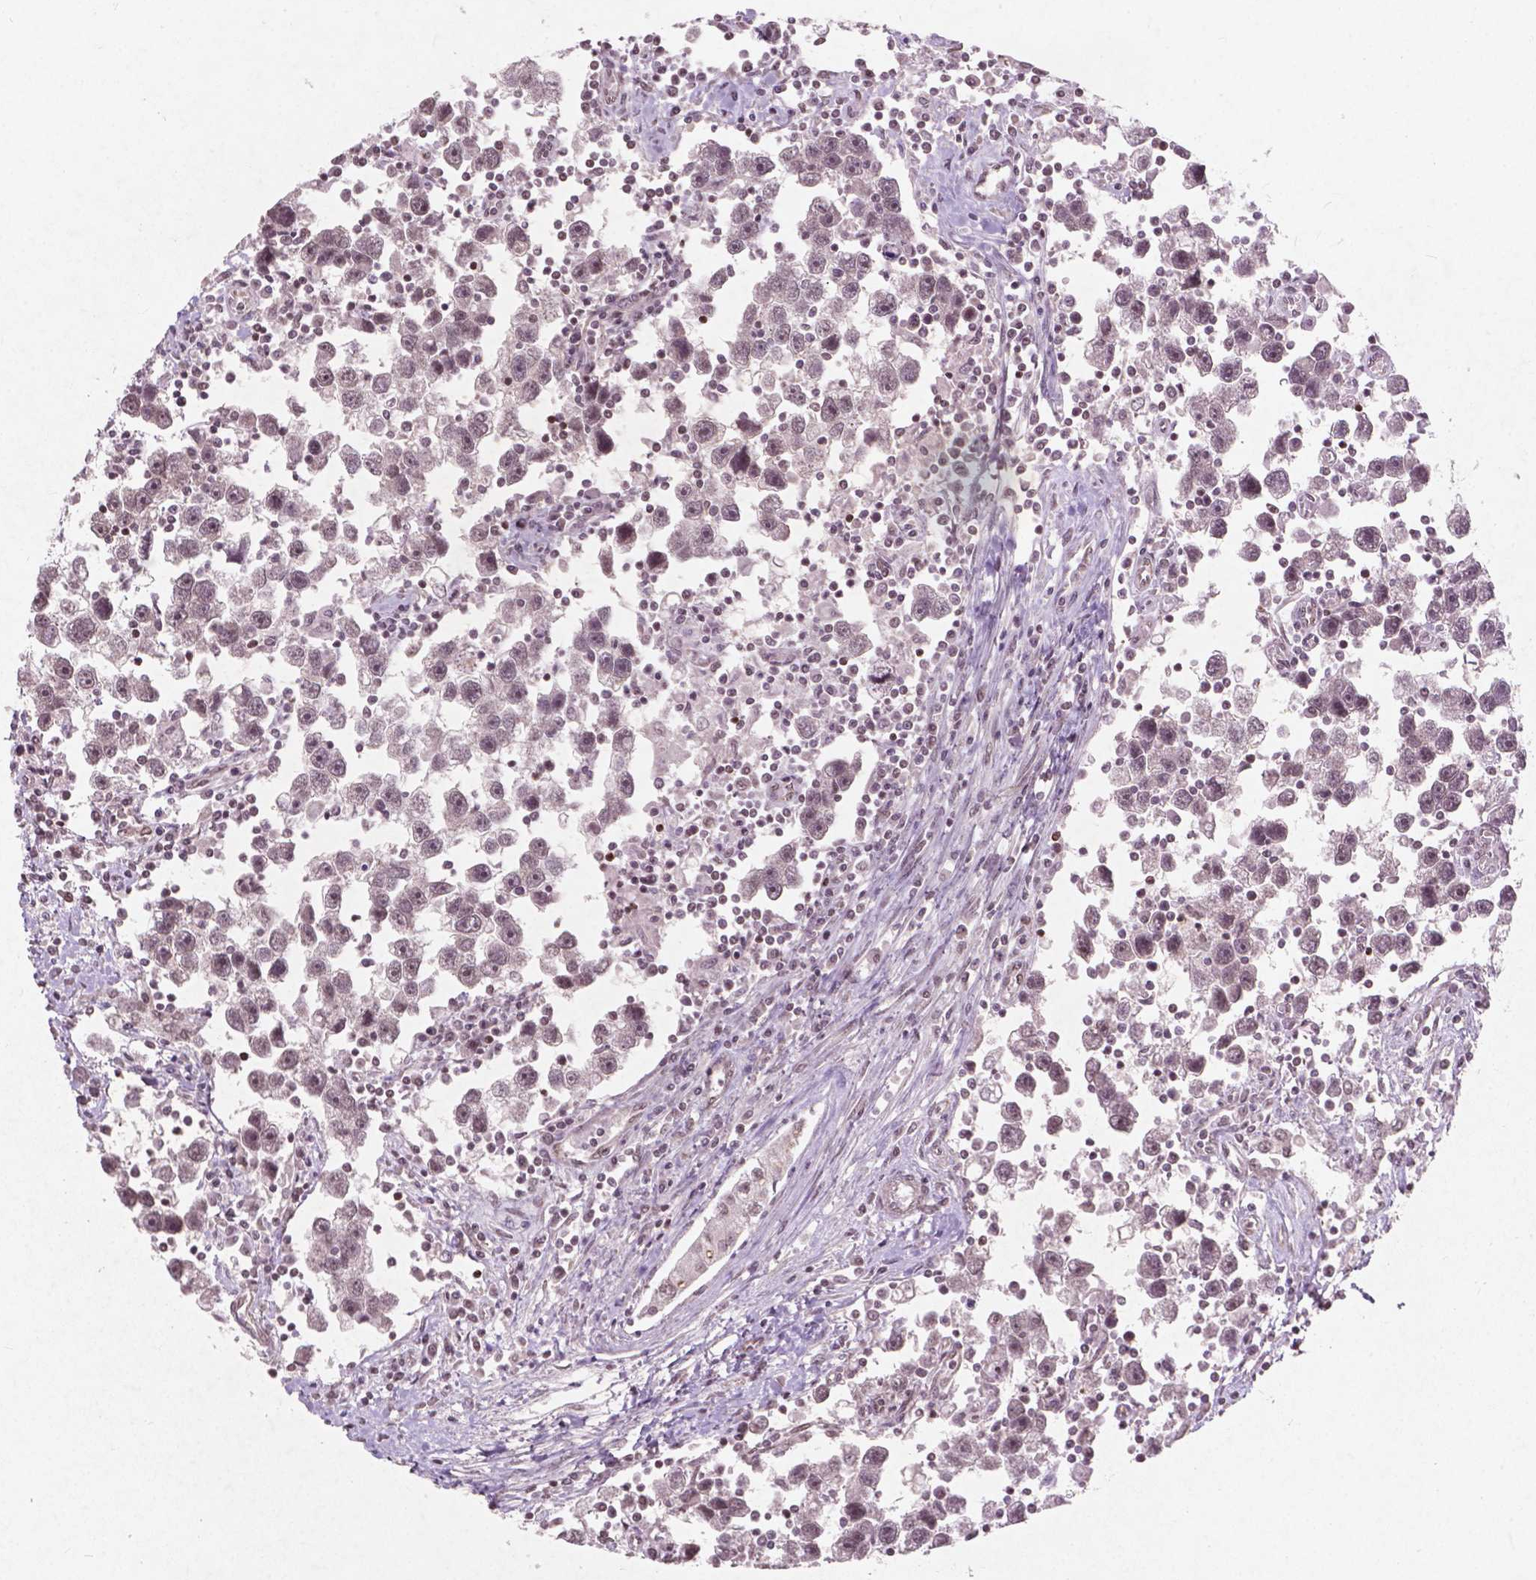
{"staining": {"intensity": "weak", "quantity": "25%-75%", "location": "nuclear"}, "tissue": "testis cancer", "cell_type": "Tumor cells", "image_type": "cancer", "snomed": [{"axis": "morphology", "description": "Seminoma, NOS"}, {"axis": "topography", "description": "Testis"}], "caption": "High-magnification brightfield microscopy of testis seminoma stained with DAB (3,3'-diaminobenzidine) (brown) and counterstained with hematoxylin (blue). tumor cells exhibit weak nuclear staining is seen in approximately25%-75% of cells.", "gene": "SMAD2", "patient": {"sex": "male", "age": 30}}